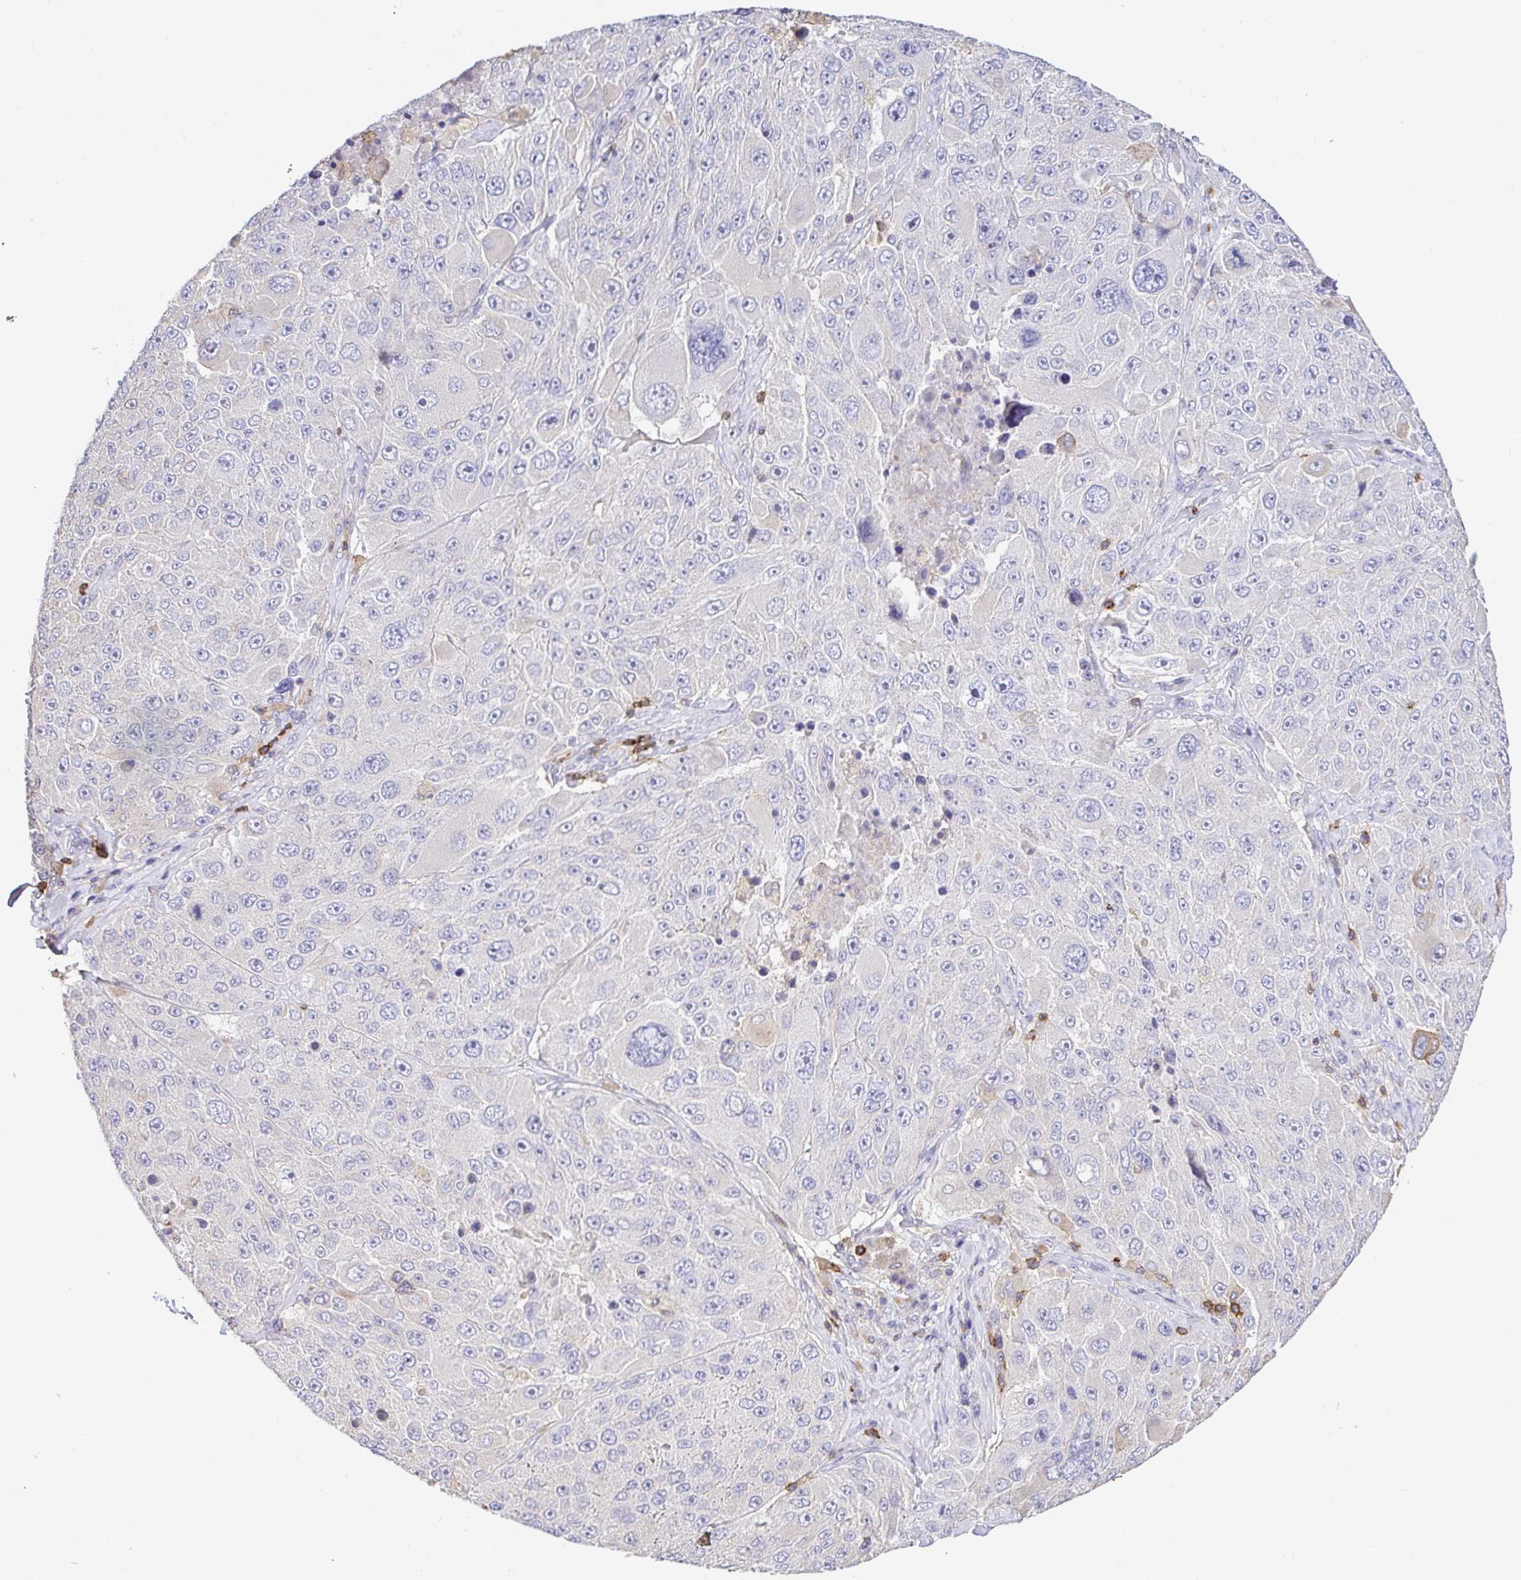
{"staining": {"intensity": "negative", "quantity": "none", "location": "none"}, "tissue": "melanoma", "cell_type": "Tumor cells", "image_type": "cancer", "snomed": [{"axis": "morphology", "description": "Malignant melanoma, Metastatic site"}, {"axis": "topography", "description": "Lymph node"}], "caption": "Immunohistochemical staining of melanoma exhibits no significant expression in tumor cells. Brightfield microscopy of immunohistochemistry (IHC) stained with DAB (brown) and hematoxylin (blue), captured at high magnification.", "gene": "SKAP1", "patient": {"sex": "male", "age": 62}}